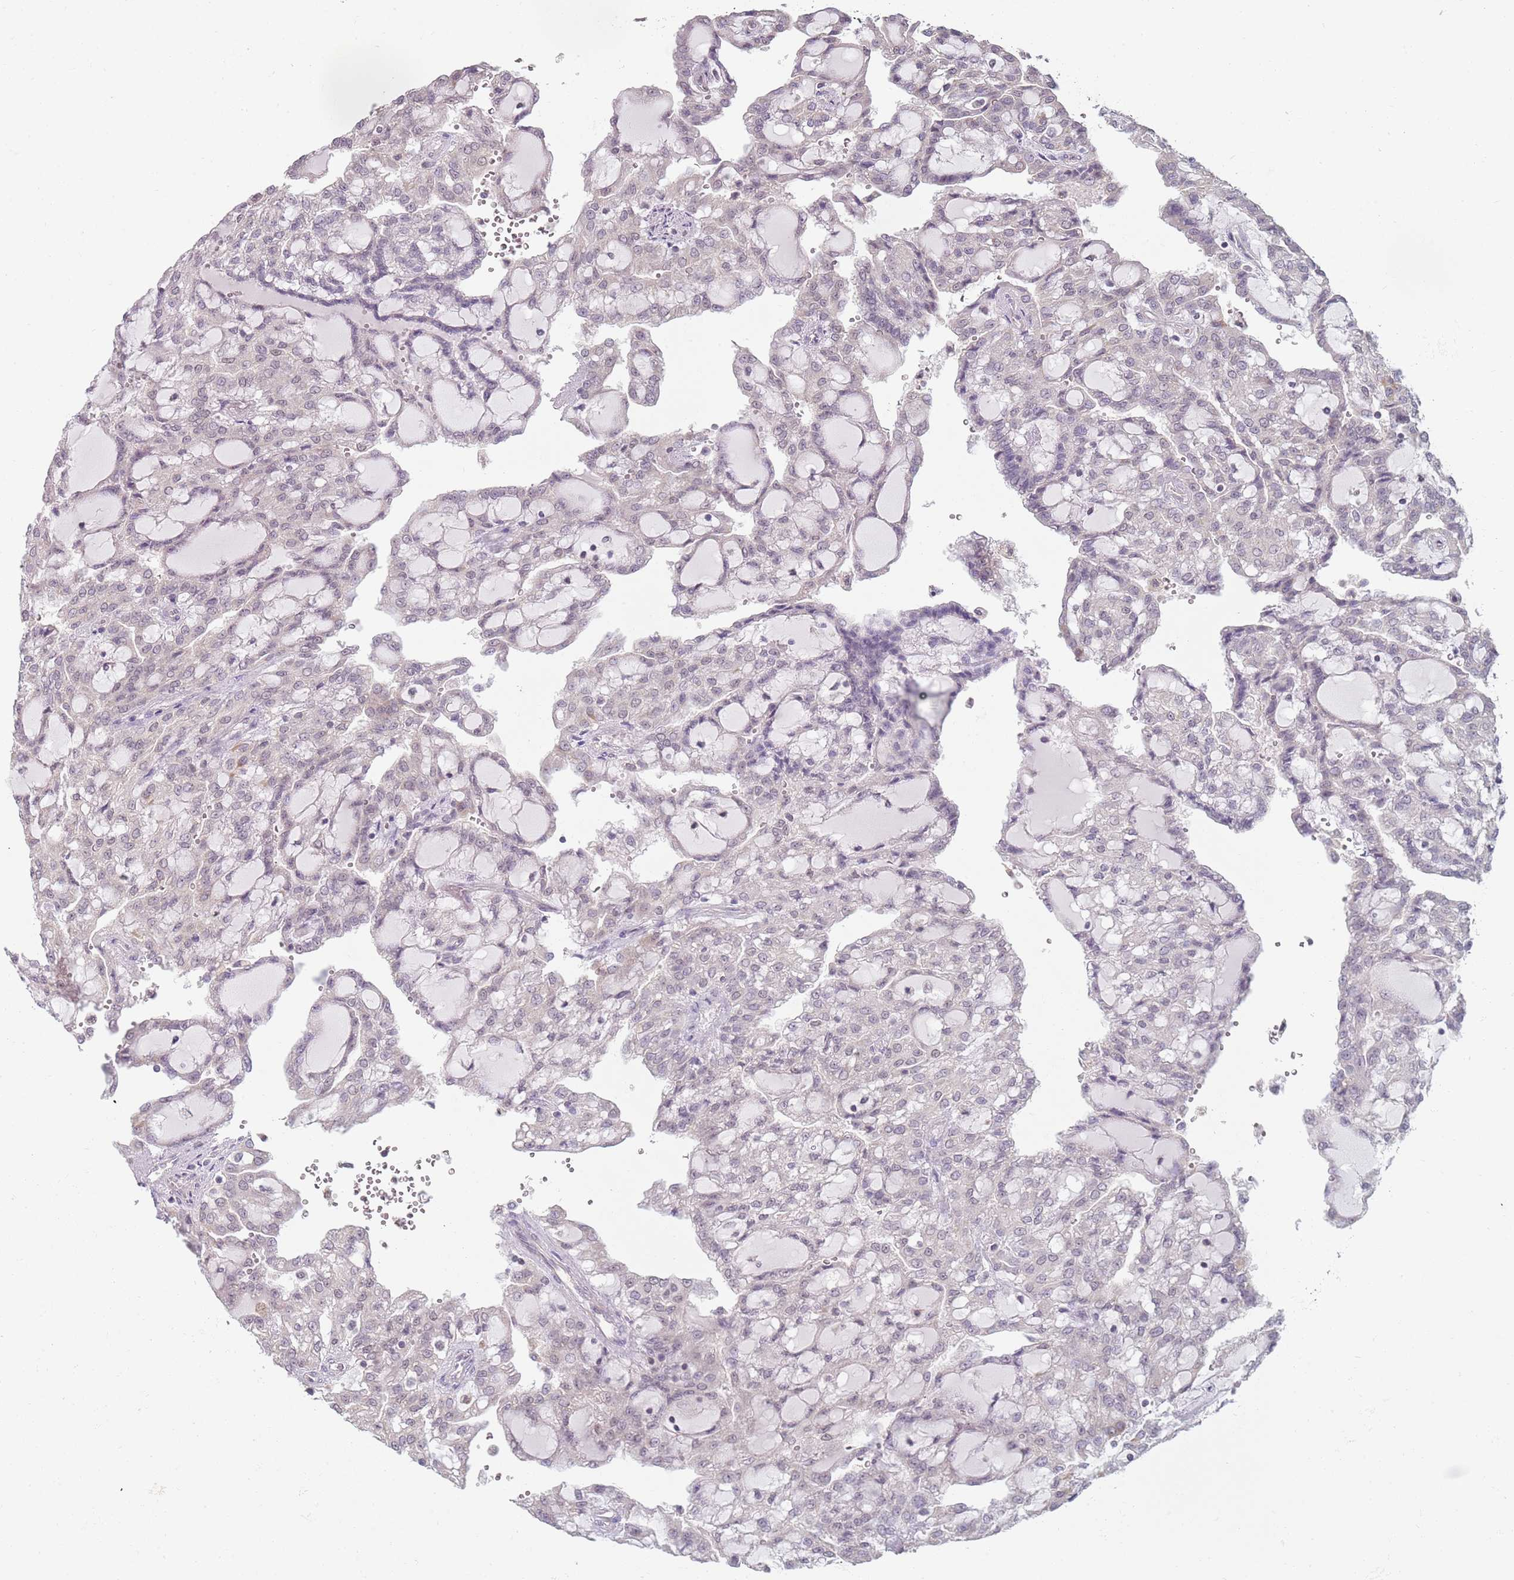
{"staining": {"intensity": "negative", "quantity": "none", "location": "none"}, "tissue": "renal cancer", "cell_type": "Tumor cells", "image_type": "cancer", "snomed": [{"axis": "morphology", "description": "Adenocarcinoma, NOS"}, {"axis": "topography", "description": "Kidney"}], "caption": "The image demonstrates no significant staining in tumor cells of renal adenocarcinoma.", "gene": "SMARCAL1", "patient": {"sex": "male", "age": 63}}